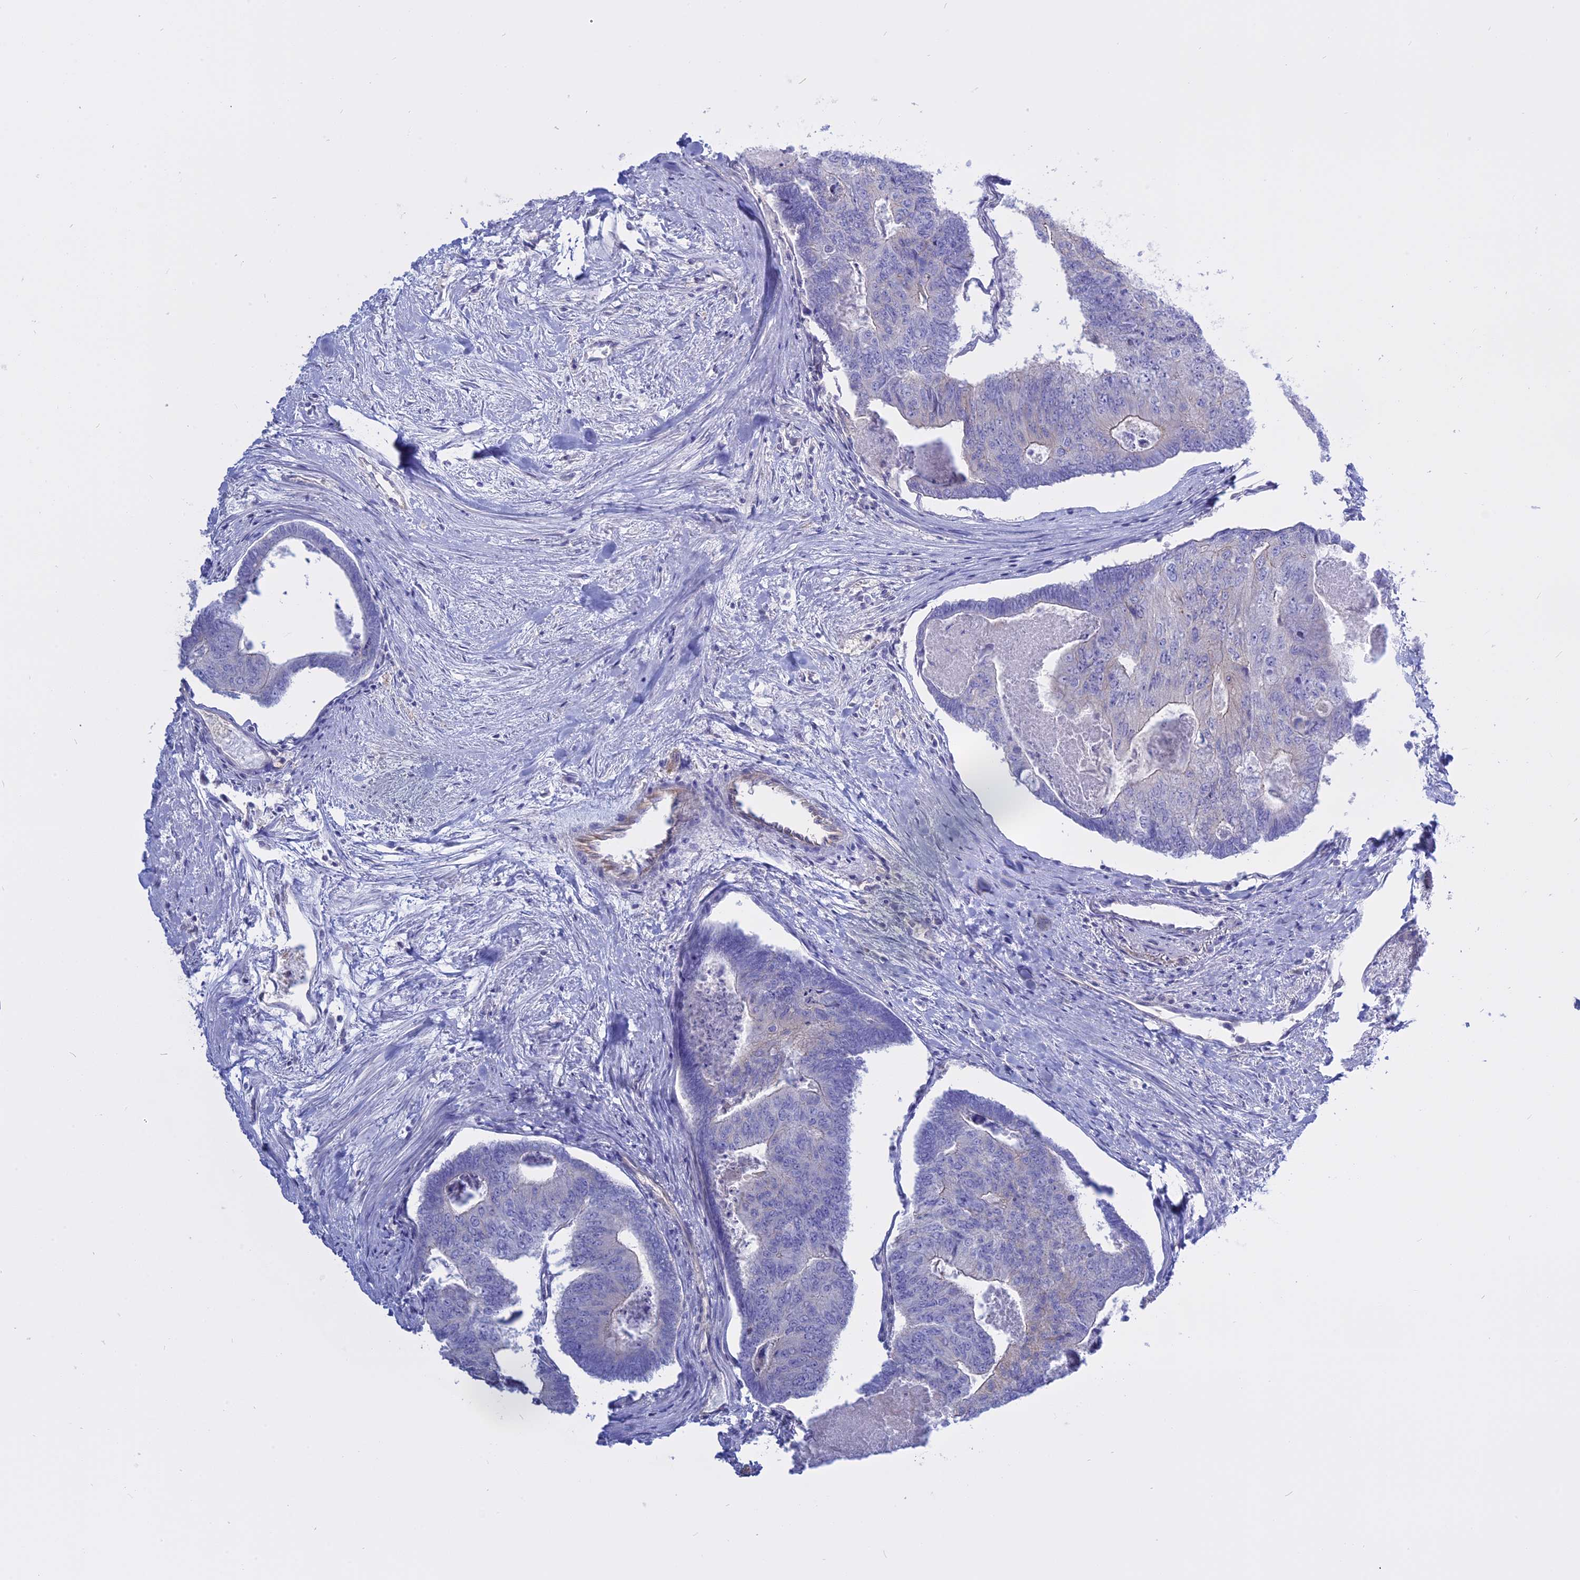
{"staining": {"intensity": "negative", "quantity": "none", "location": "none"}, "tissue": "colorectal cancer", "cell_type": "Tumor cells", "image_type": "cancer", "snomed": [{"axis": "morphology", "description": "Adenocarcinoma, NOS"}, {"axis": "topography", "description": "Colon"}], "caption": "Human colorectal cancer (adenocarcinoma) stained for a protein using IHC reveals no staining in tumor cells.", "gene": "AHCYL1", "patient": {"sex": "female", "age": 67}}